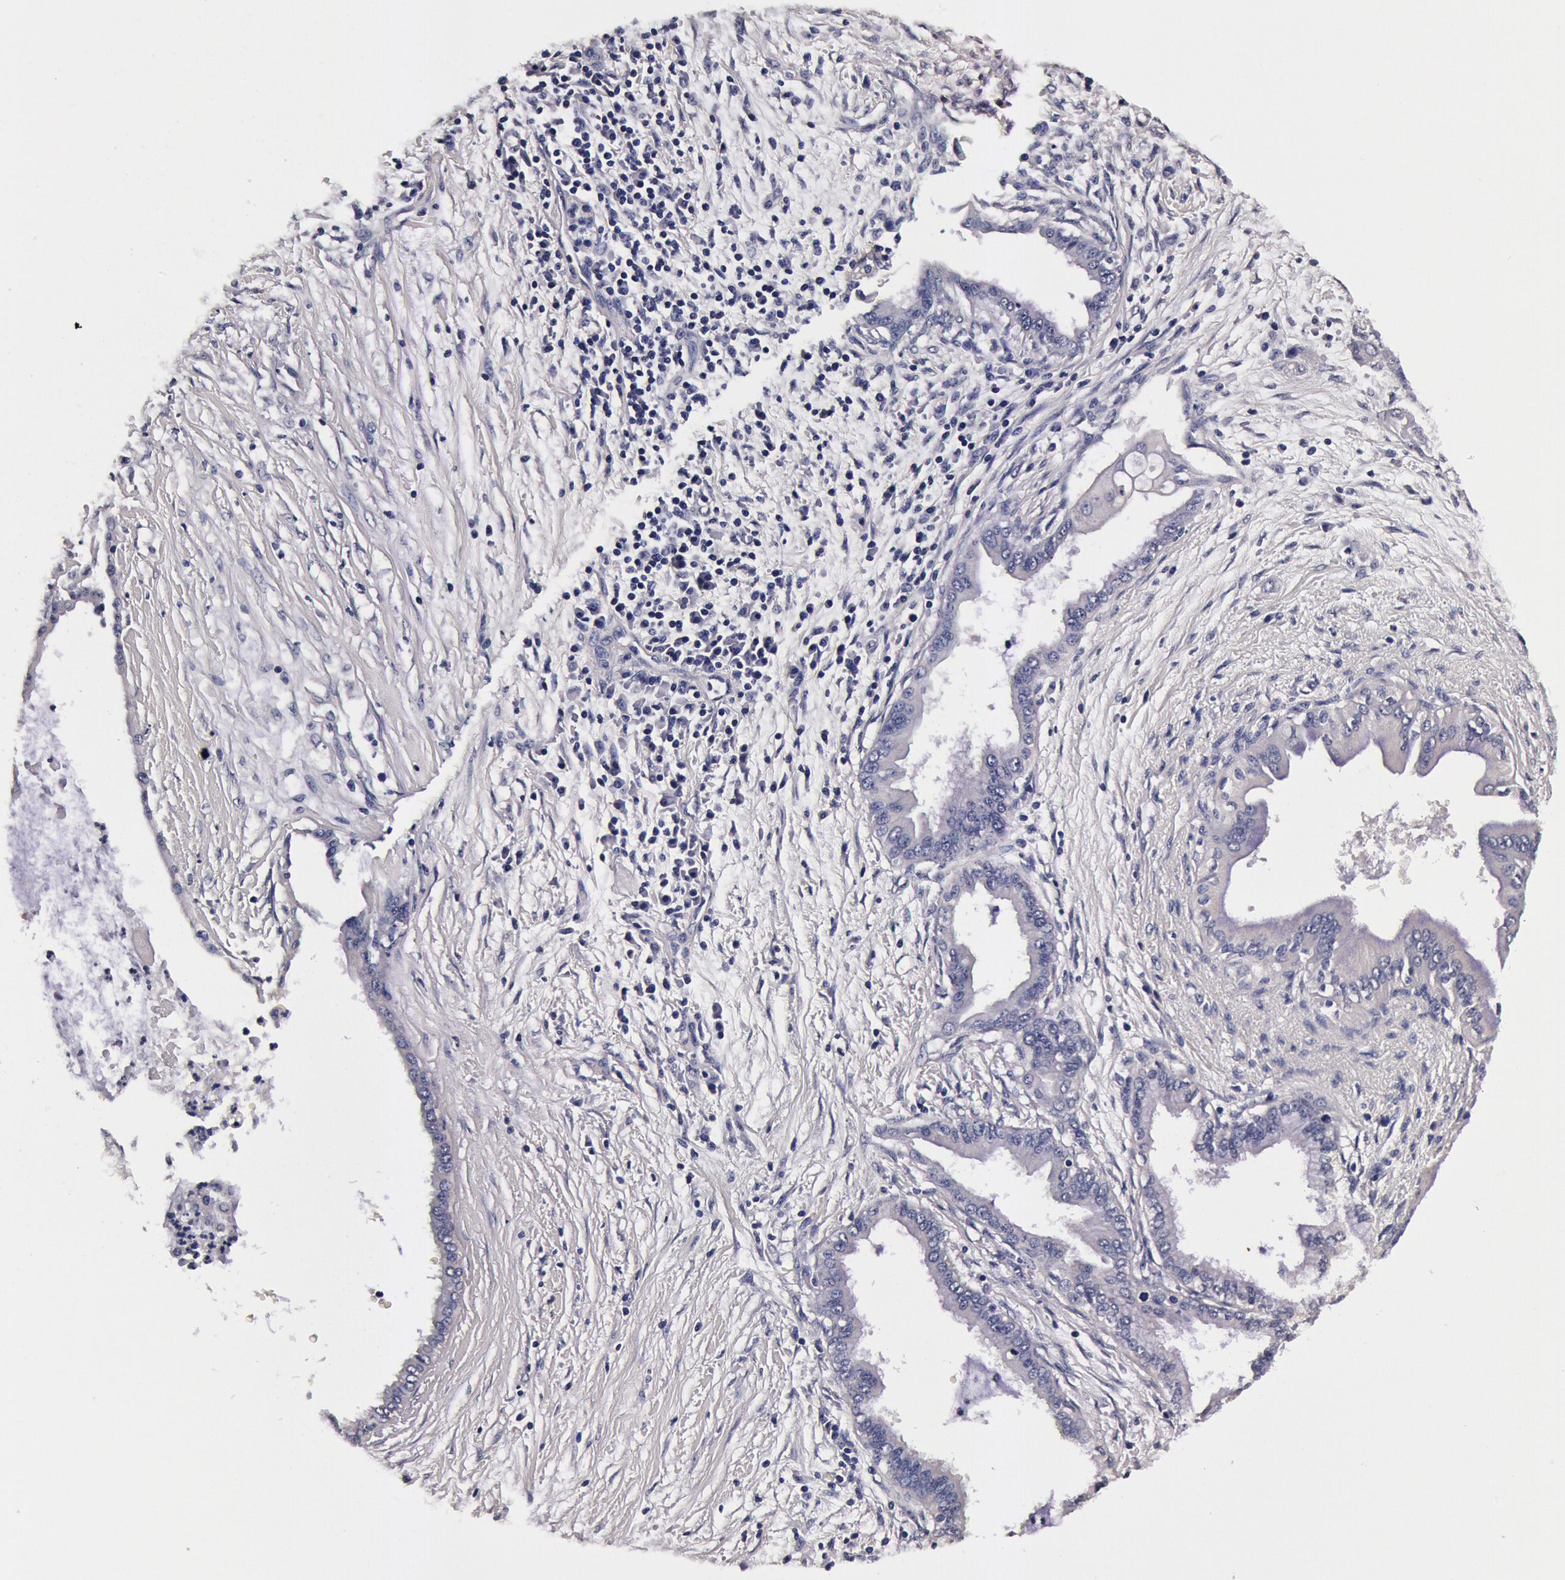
{"staining": {"intensity": "negative", "quantity": "none", "location": "none"}, "tissue": "pancreatic cancer", "cell_type": "Tumor cells", "image_type": "cancer", "snomed": [{"axis": "morphology", "description": "Adenocarcinoma, NOS"}, {"axis": "topography", "description": "Pancreas"}], "caption": "Tumor cells are negative for brown protein staining in pancreatic adenocarcinoma. The staining is performed using DAB (3,3'-diaminobenzidine) brown chromogen with nuclei counter-stained in using hematoxylin.", "gene": "CCDC22", "patient": {"sex": "female", "age": 64}}